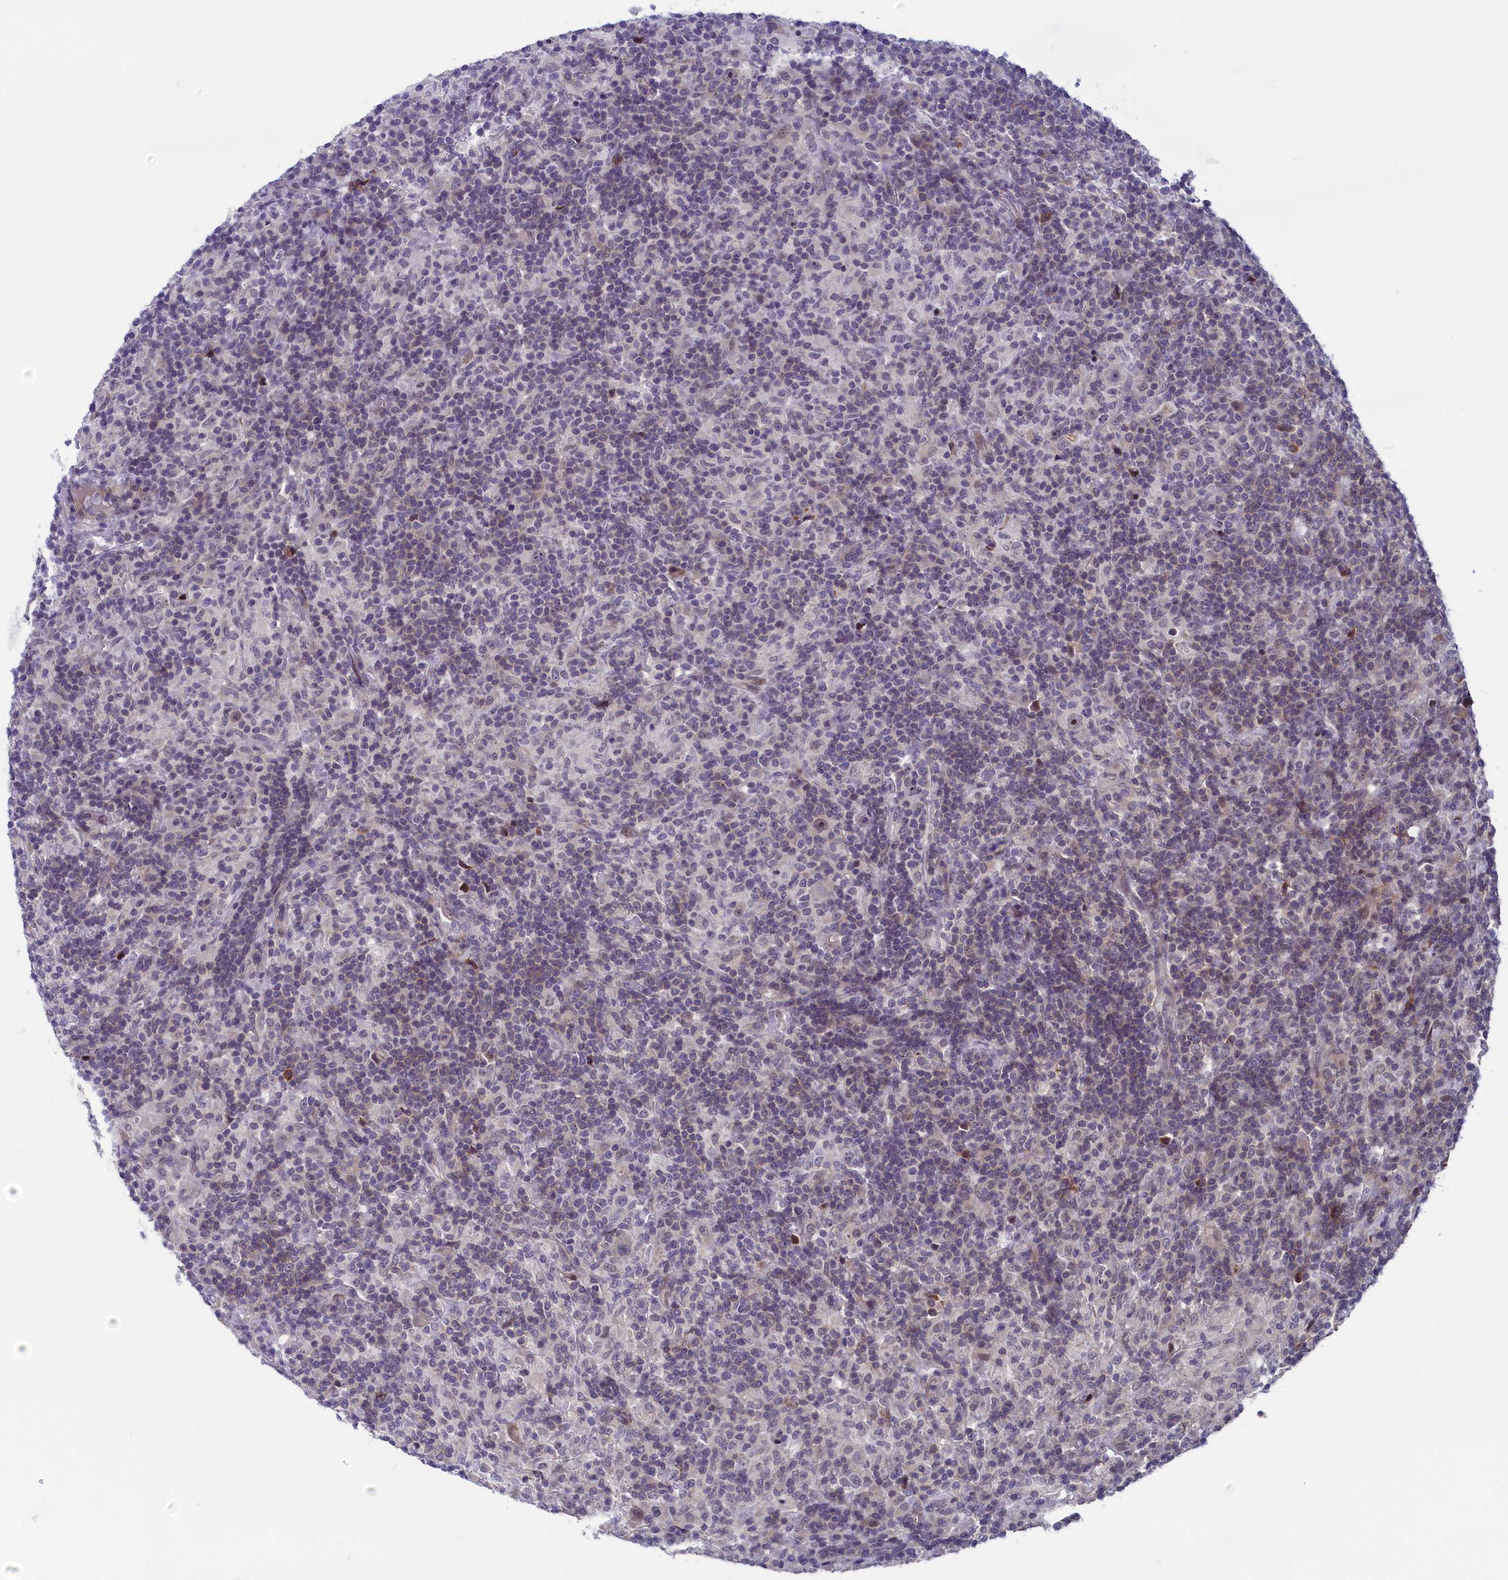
{"staining": {"intensity": "moderate", "quantity": "<25%", "location": "nuclear"}, "tissue": "lymphoma", "cell_type": "Tumor cells", "image_type": "cancer", "snomed": [{"axis": "morphology", "description": "Hodgkin's disease, NOS"}, {"axis": "topography", "description": "Lymph node"}], "caption": "Hodgkin's disease stained for a protein (brown) demonstrates moderate nuclear positive positivity in about <25% of tumor cells.", "gene": "CNEP1R1", "patient": {"sex": "male", "age": 70}}